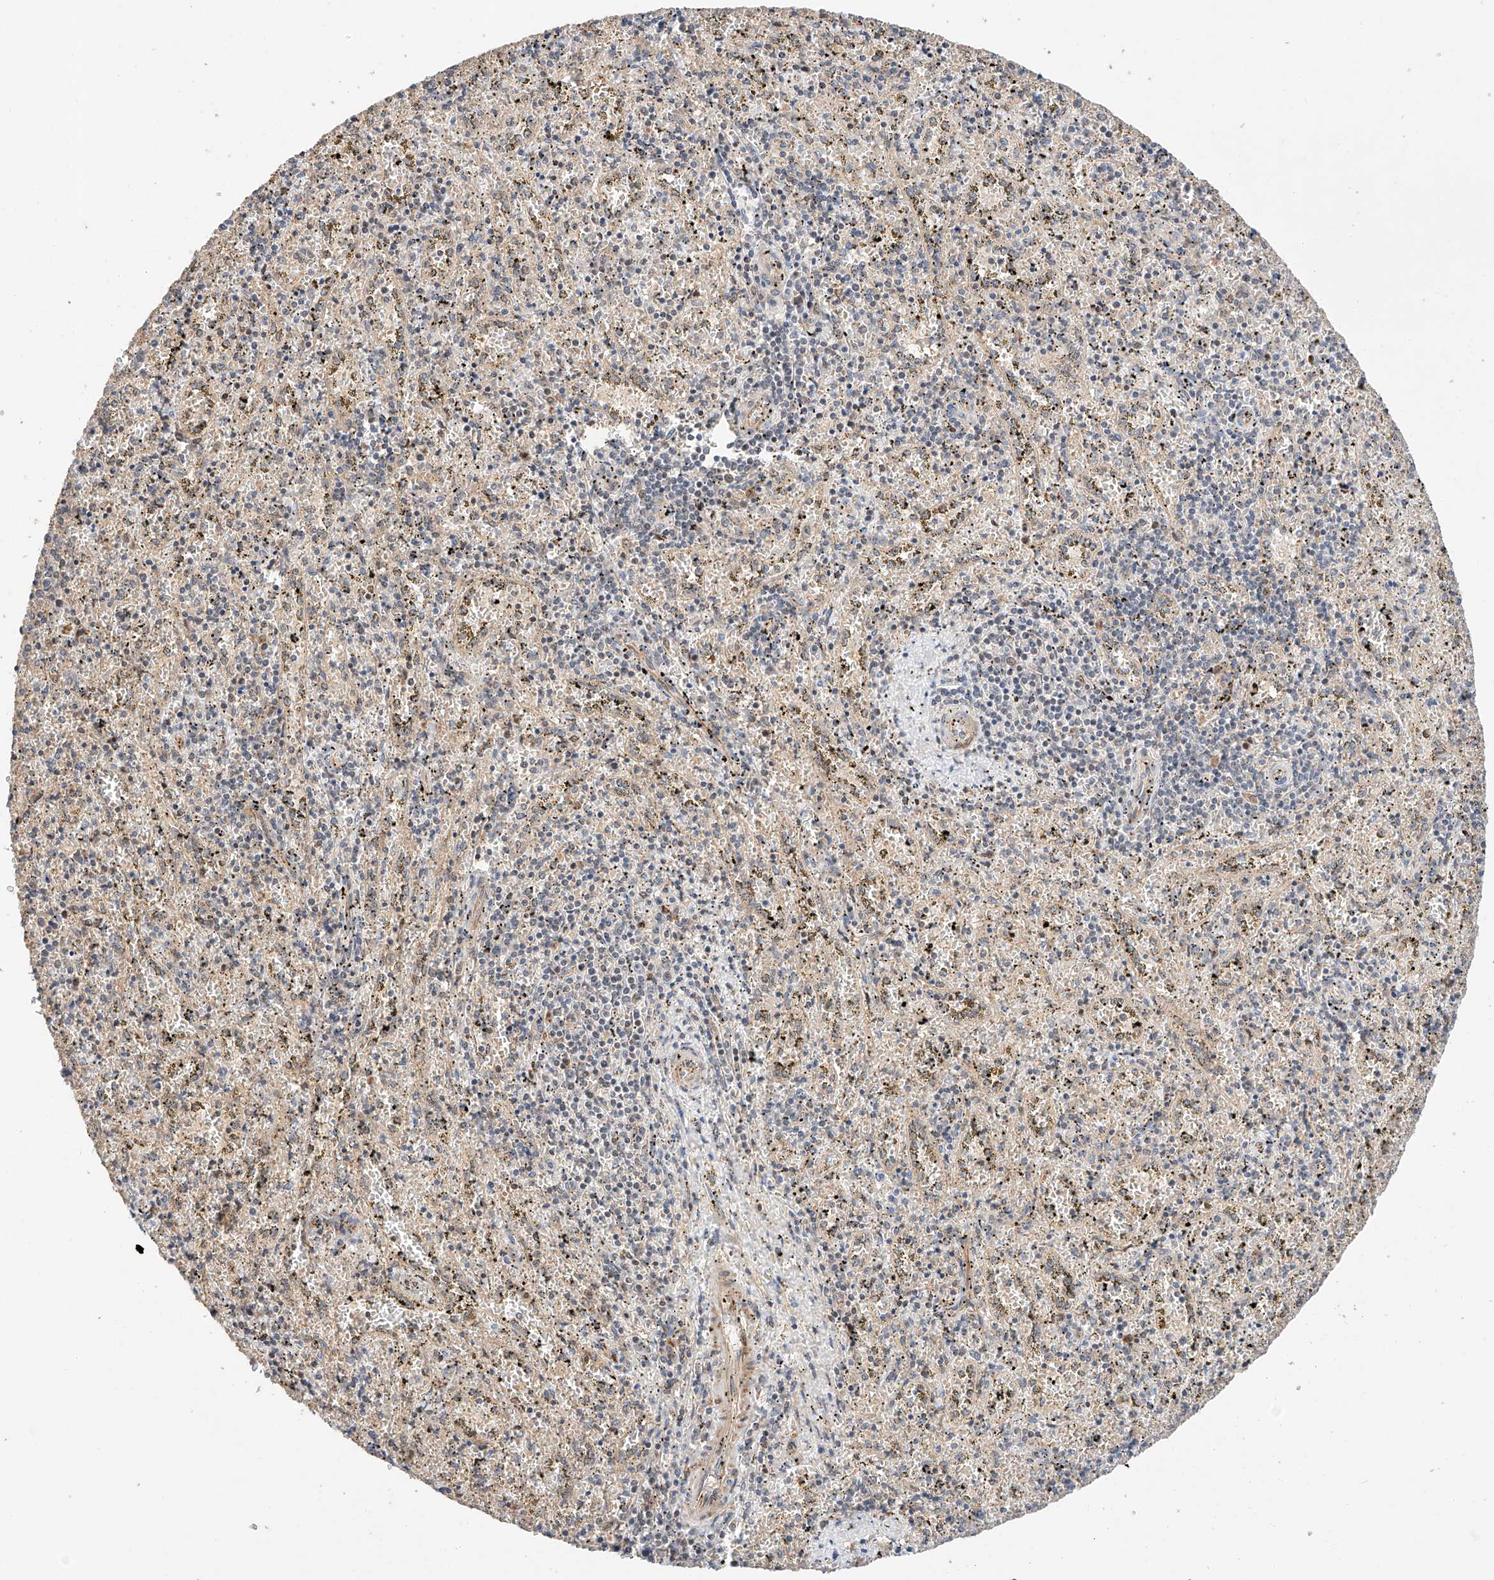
{"staining": {"intensity": "negative", "quantity": "none", "location": "none"}, "tissue": "spleen", "cell_type": "Cells in red pulp", "image_type": "normal", "snomed": [{"axis": "morphology", "description": "Normal tissue, NOS"}, {"axis": "topography", "description": "Spleen"}], "caption": "High power microscopy photomicrograph of an immunohistochemistry (IHC) image of normal spleen, revealing no significant expression in cells in red pulp. Nuclei are stained in blue.", "gene": "RAB23", "patient": {"sex": "male", "age": 11}}